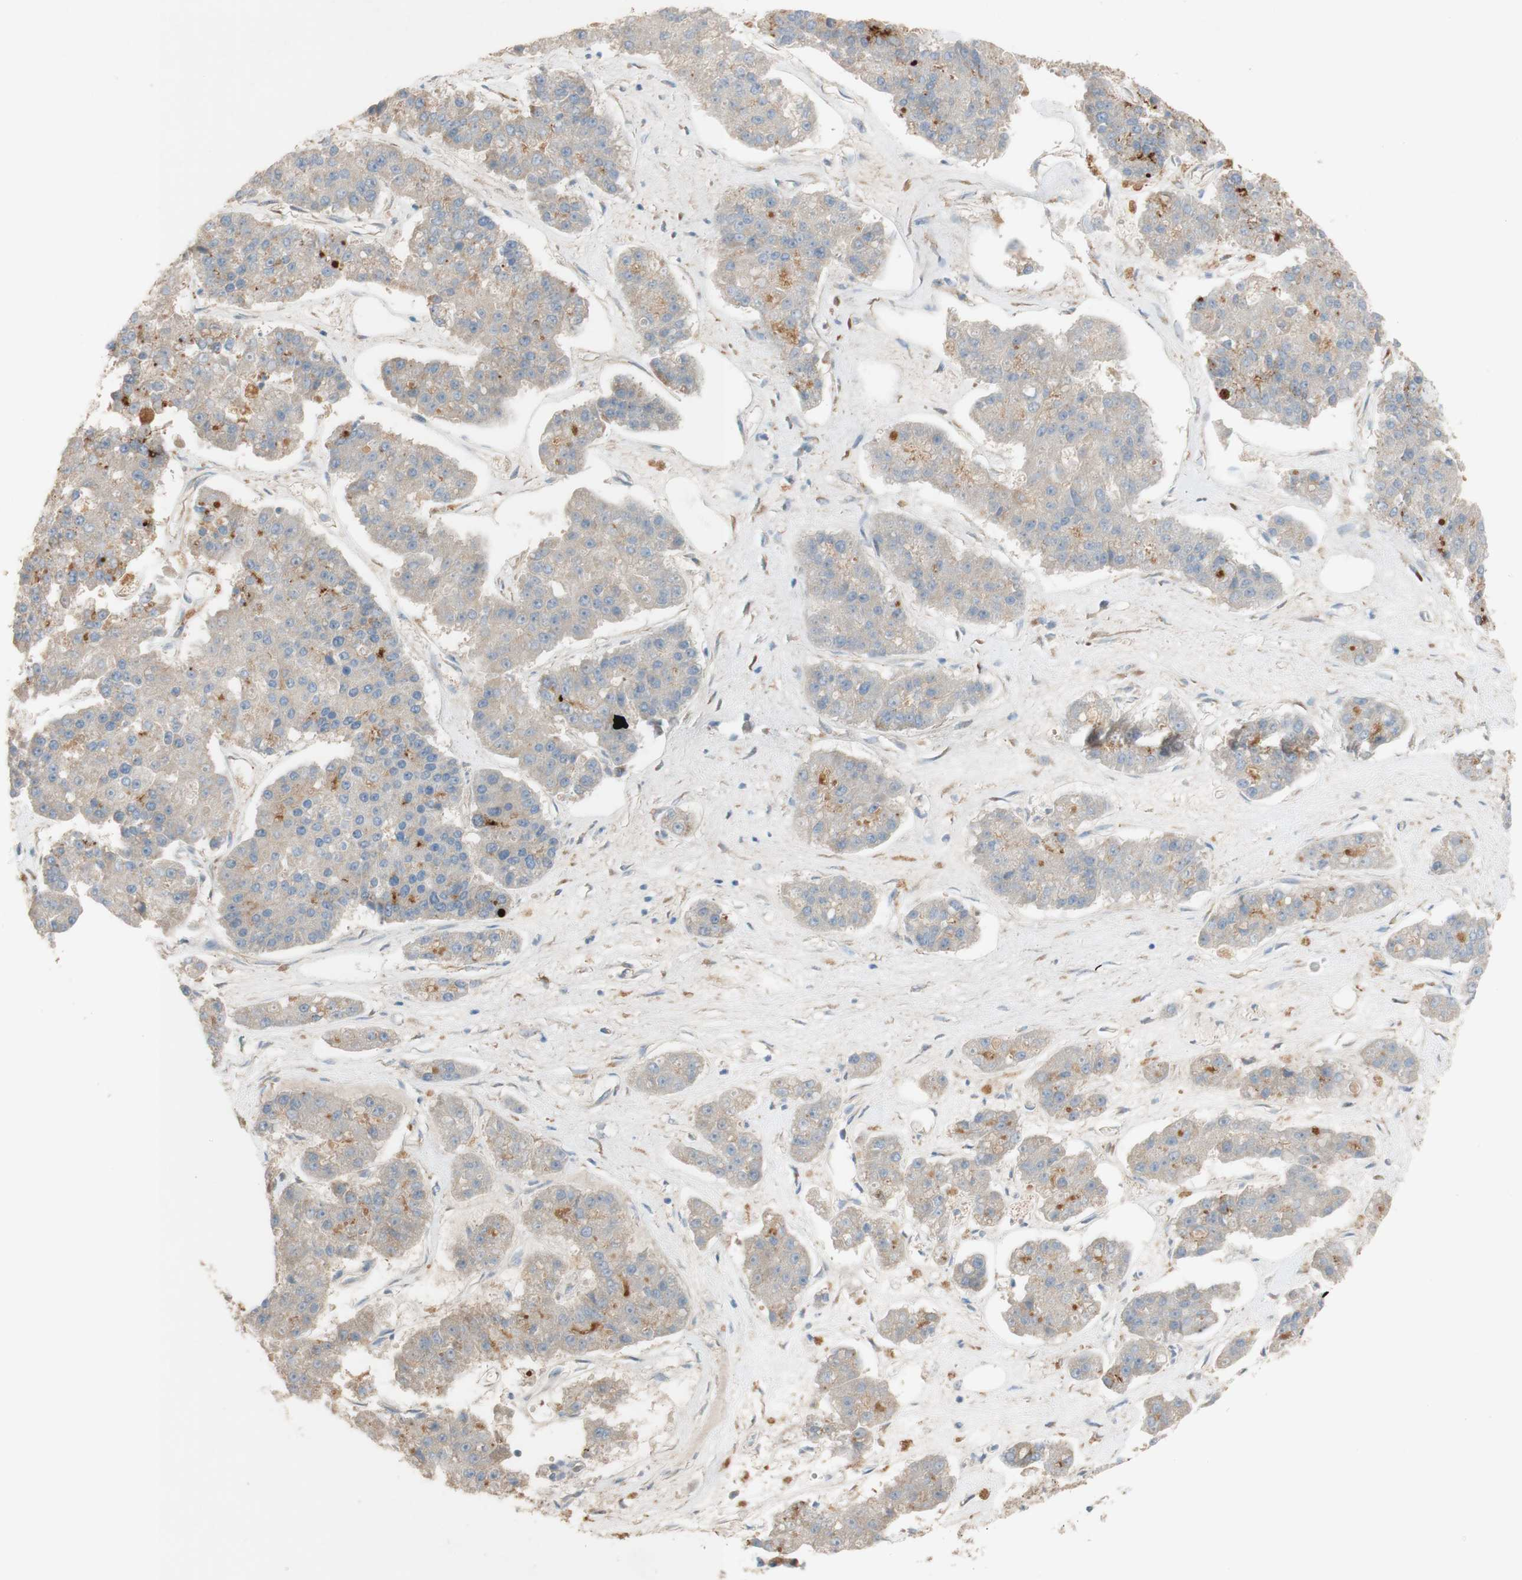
{"staining": {"intensity": "negative", "quantity": "none", "location": "none"}, "tissue": "pancreatic cancer", "cell_type": "Tumor cells", "image_type": "cancer", "snomed": [{"axis": "morphology", "description": "Adenocarcinoma, NOS"}, {"axis": "topography", "description": "Pancreas"}], "caption": "IHC of adenocarcinoma (pancreatic) reveals no expression in tumor cells.", "gene": "DKK3", "patient": {"sex": "male", "age": 50}}